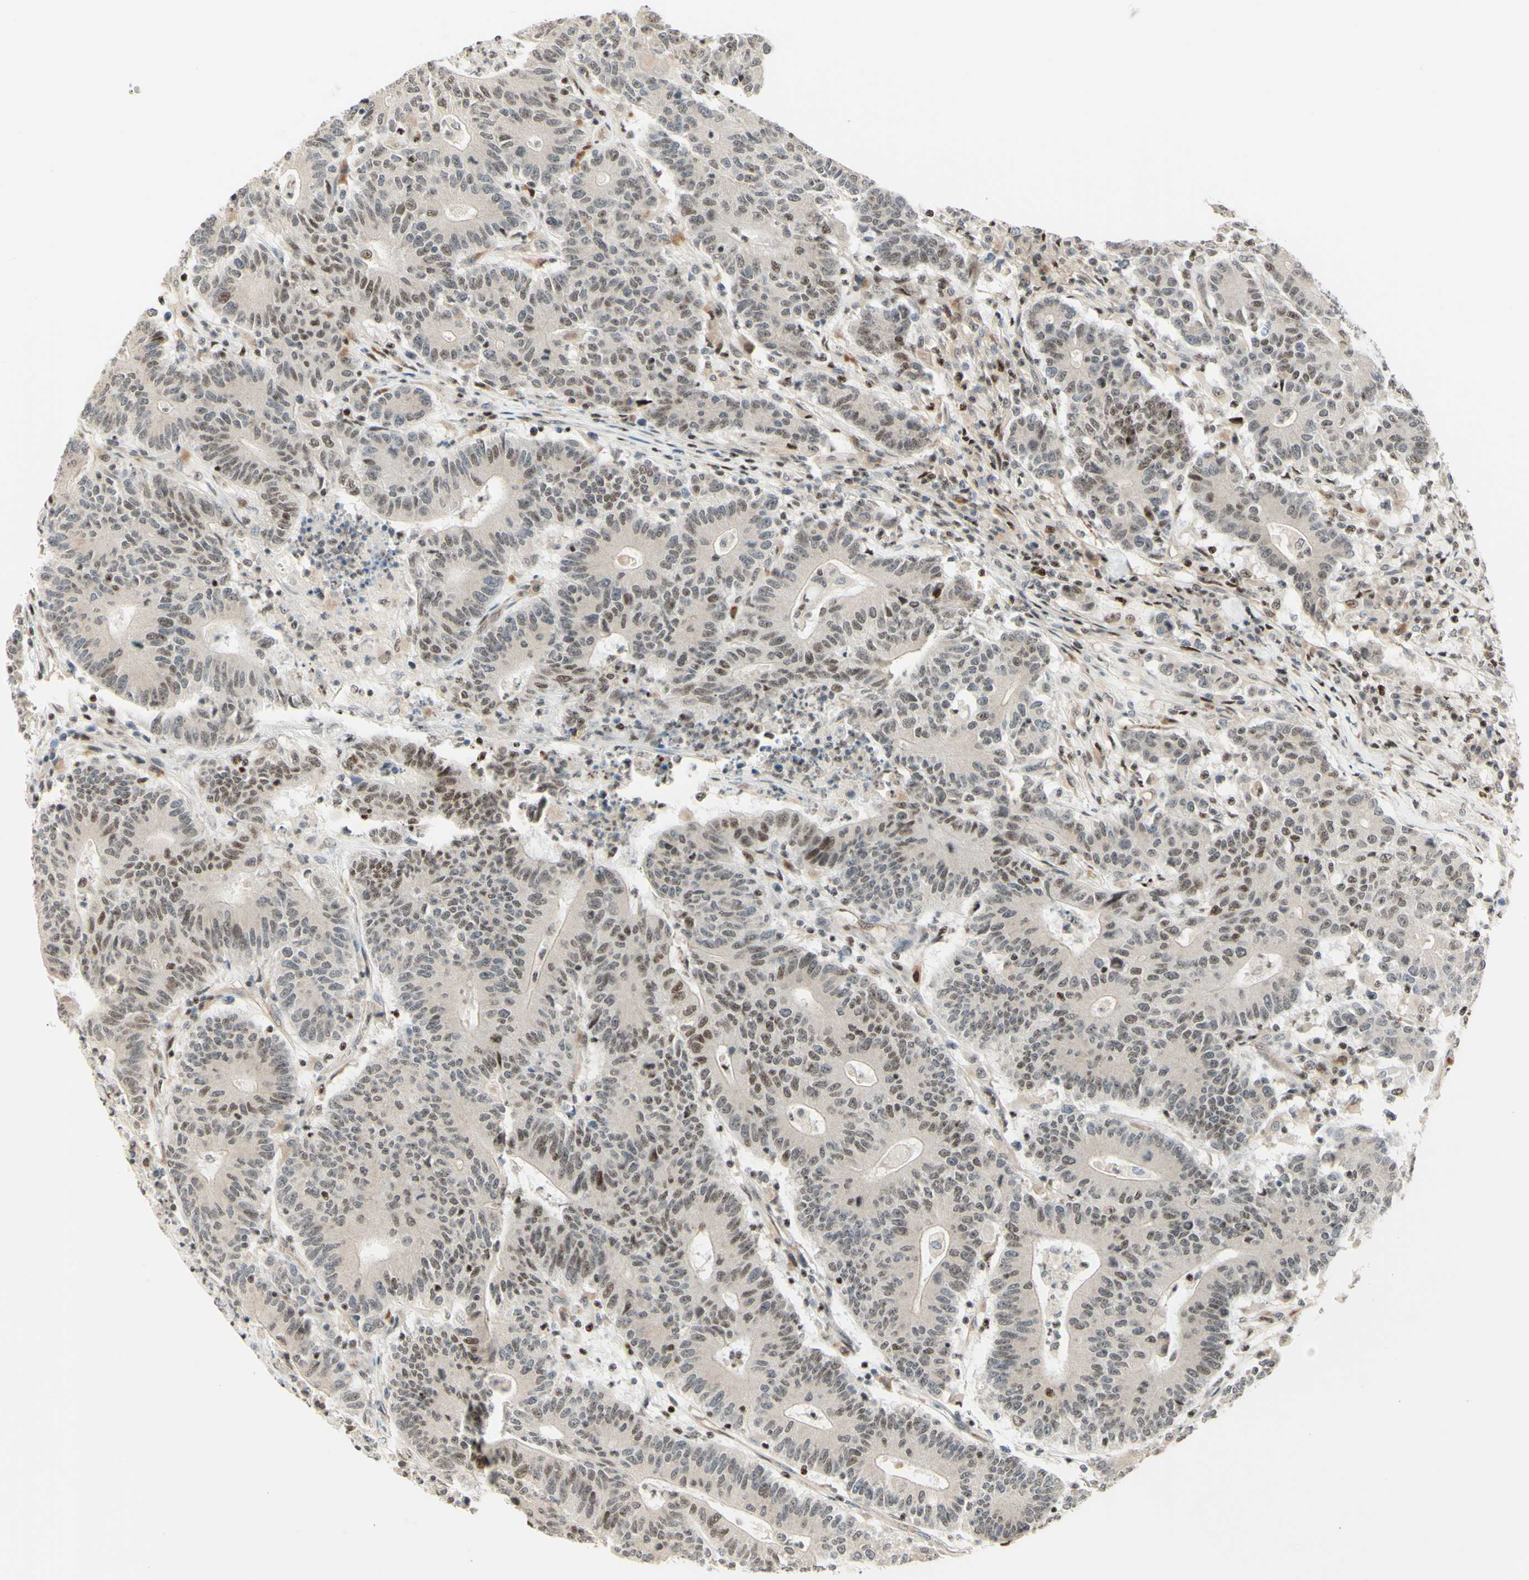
{"staining": {"intensity": "weak", "quantity": "25%-75%", "location": "nuclear"}, "tissue": "colorectal cancer", "cell_type": "Tumor cells", "image_type": "cancer", "snomed": [{"axis": "morphology", "description": "Normal tissue, NOS"}, {"axis": "morphology", "description": "Adenocarcinoma, NOS"}, {"axis": "topography", "description": "Colon"}], "caption": "Tumor cells exhibit weak nuclear expression in approximately 25%-75% of cells in colorectal cancer.", "gene": "CDKL5", "patient": {"sex": "female", "age": 75}}